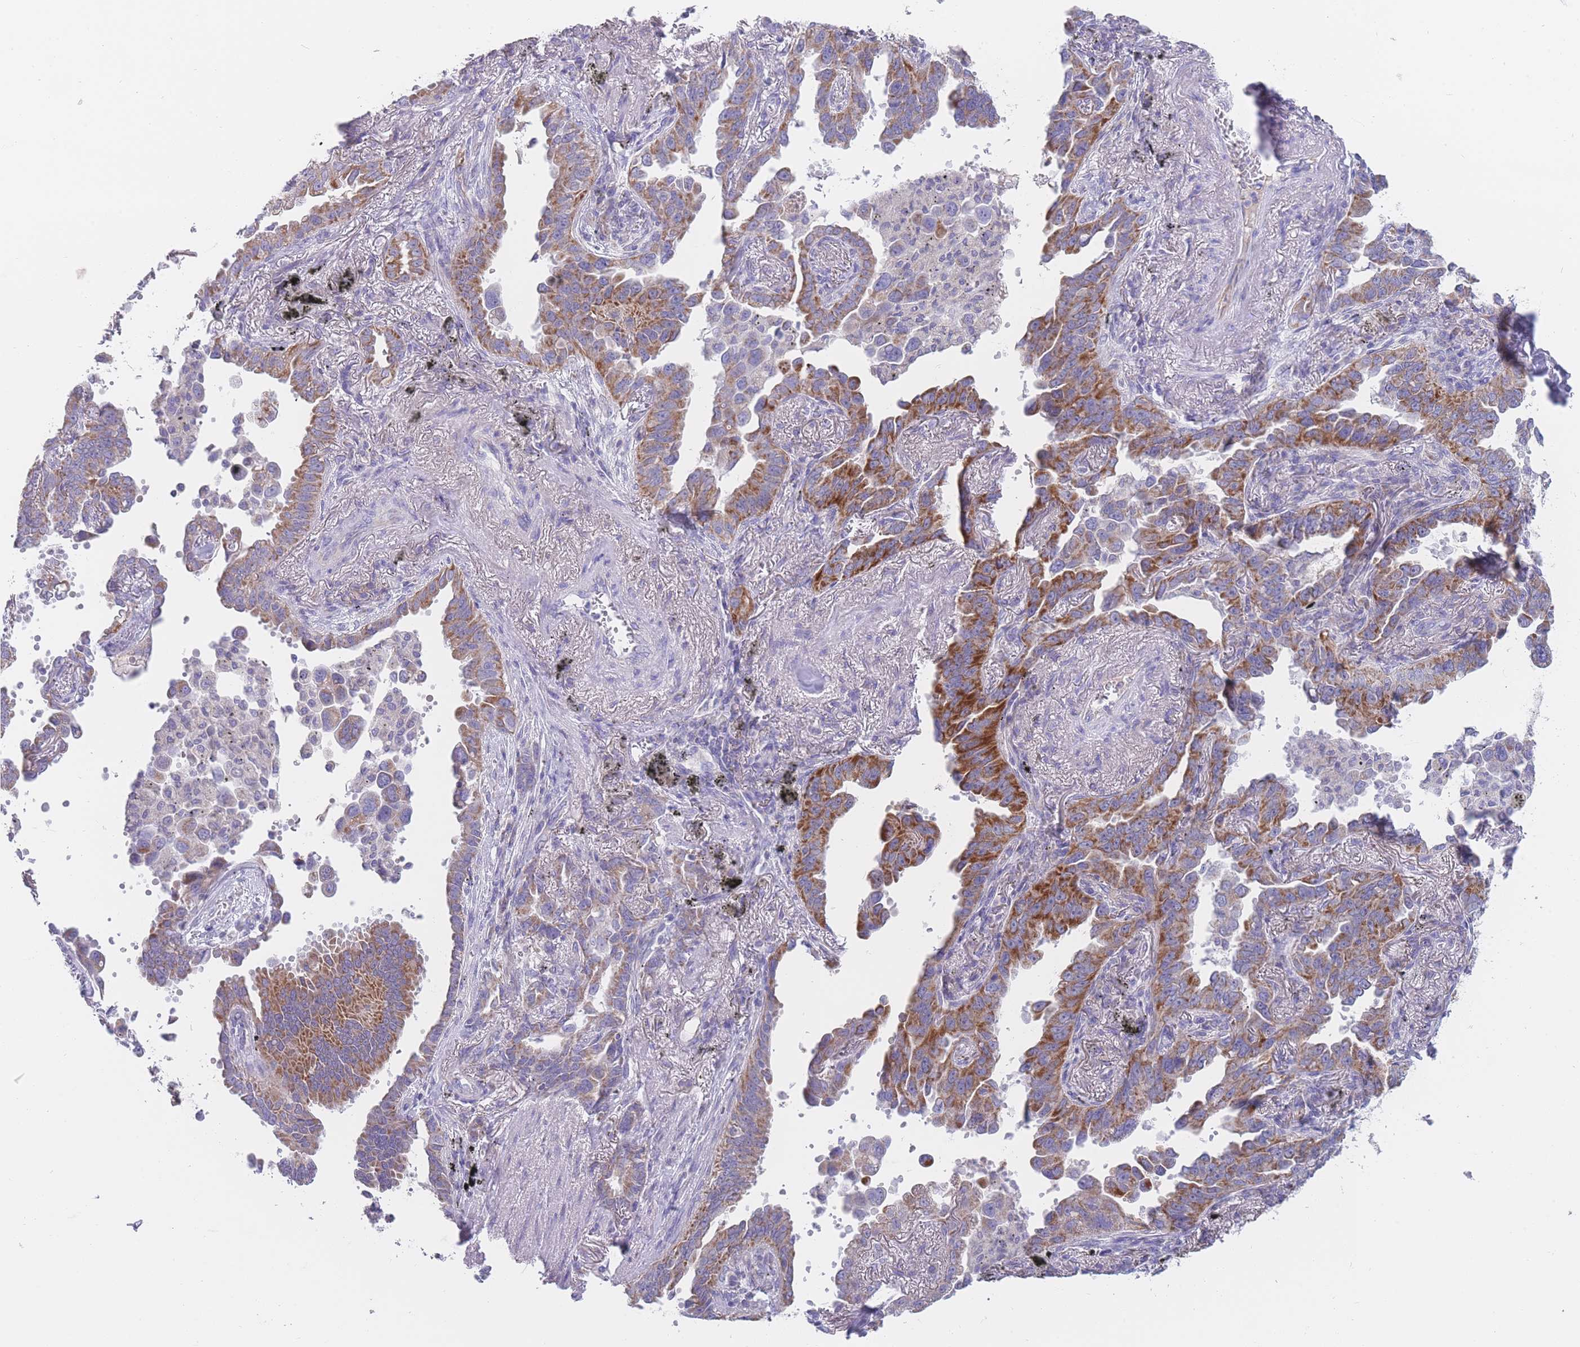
{"staining": {"intensity": "strong", "quantity": "25%-75%", "location": "cytoplasmic/membranous"}, "tissue": "lung cancer", "cell_type": "Tumor cells", "image_type": "cancer", "snomed": [{"axis": "morphology", "description": "Adenocarcinoma, NOS"}, {"axis": "topography", "description": "Lung"}], "caption": "Protein positivity by immunohistochemistry displays strong cytoplasmic/membranous expression in approximately 25%-75% of tumor cells in adenocarcinoma (lung).", "gene": "MRPS14", "patient": {"sex": "male", "age": 67}}